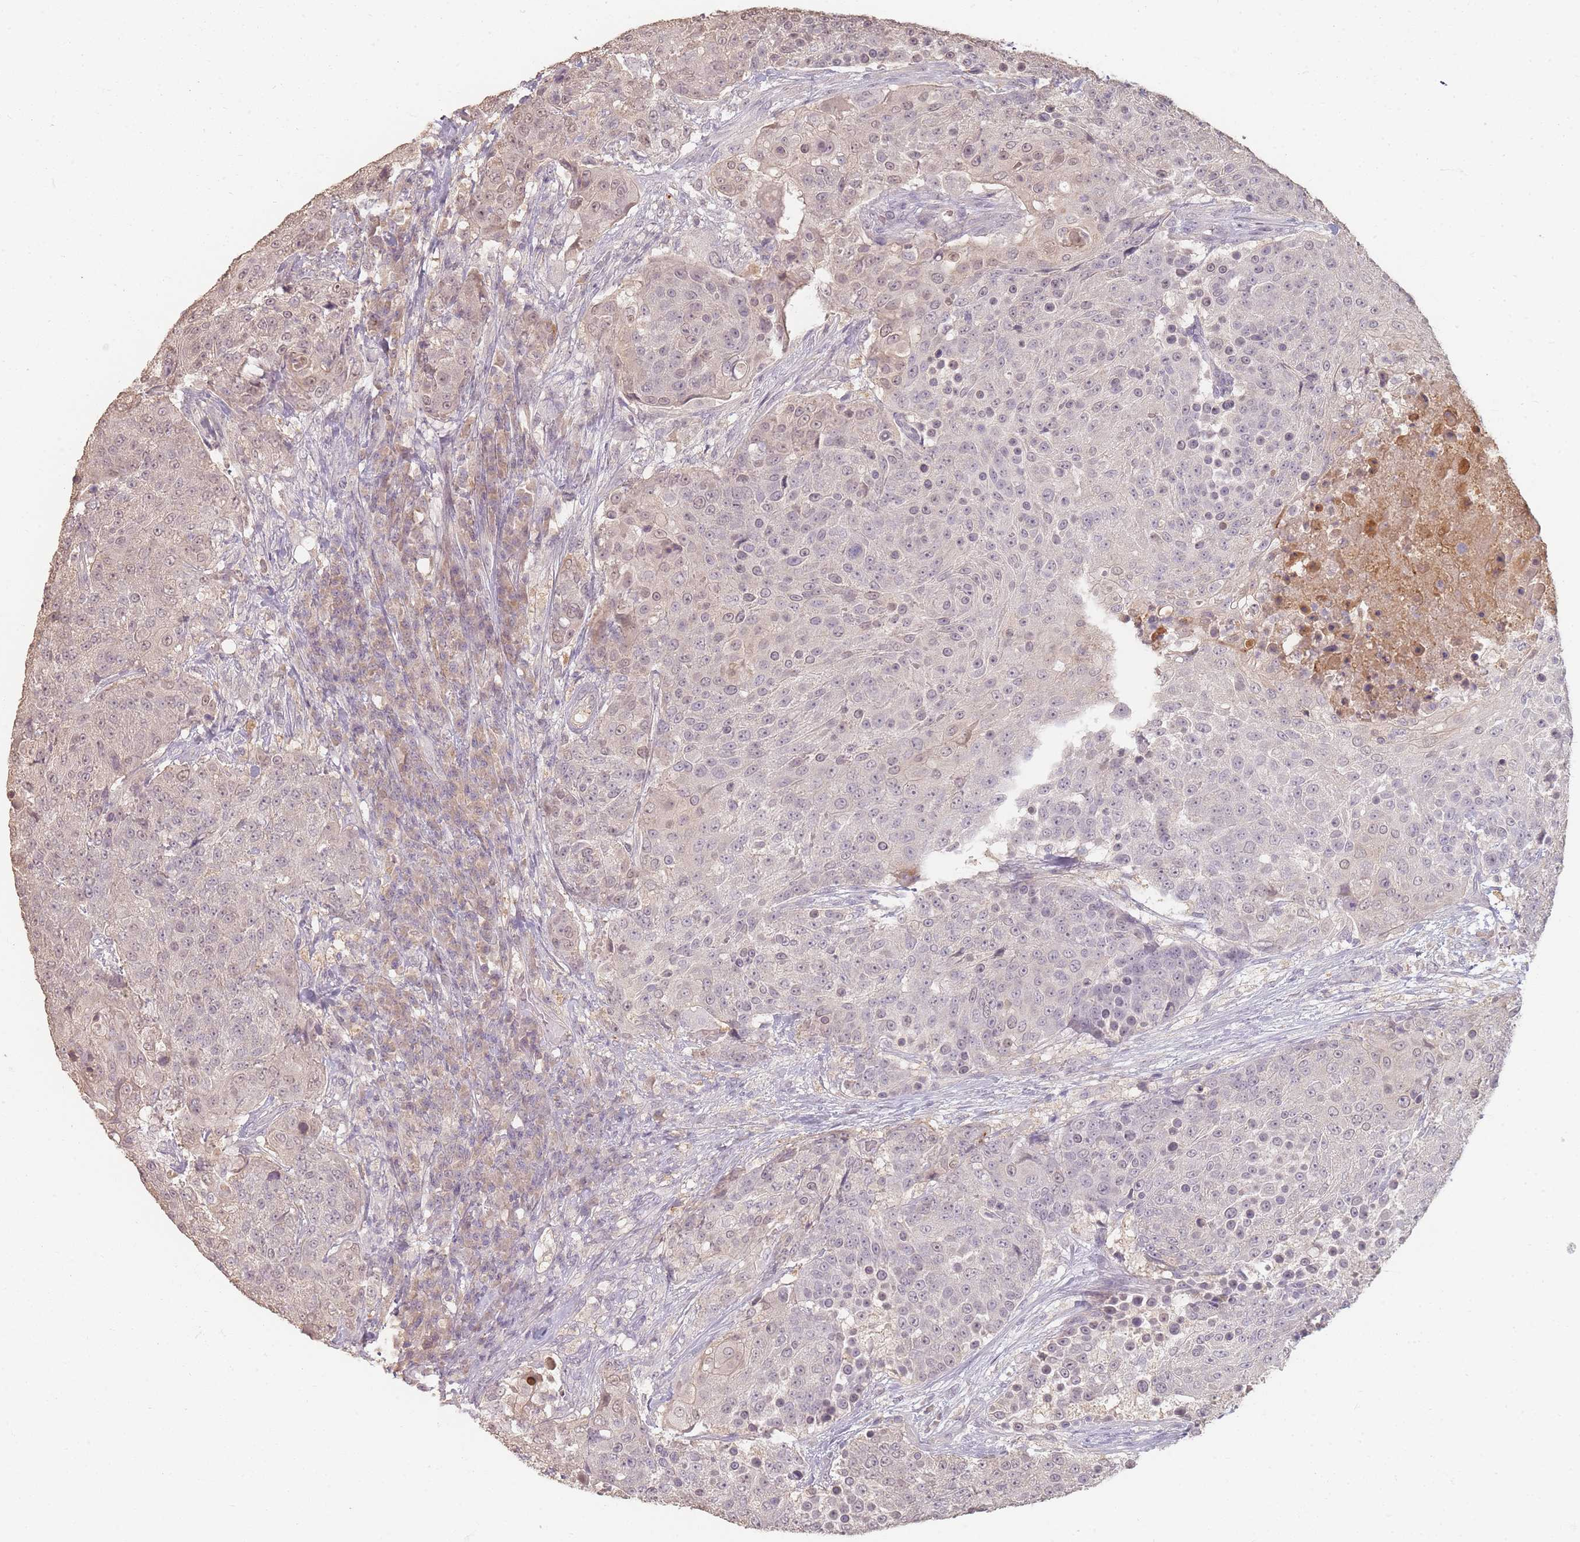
{"staining": {"intensity": "weak", "quantity": "25%-75%", "location": "nuclear"}, "tissue": "urothelial cancer", "cell_type": "Tumor cells", "image_type": "cancer", "snomed": [{"axis": "morphology", "description": "Urothelial carcinoma, High grade"}, {"axis": "topography", "description": "Urinary bladder"}], "caption": "Immunohistochemical staining of human high-grade urothelial carcinoma demonstrates low levels of weak nuclear protein positivity in about 25%-75% of tumor cells.", "gene": "RFTN1", "patient": {"sex": "female", "age": 63}}